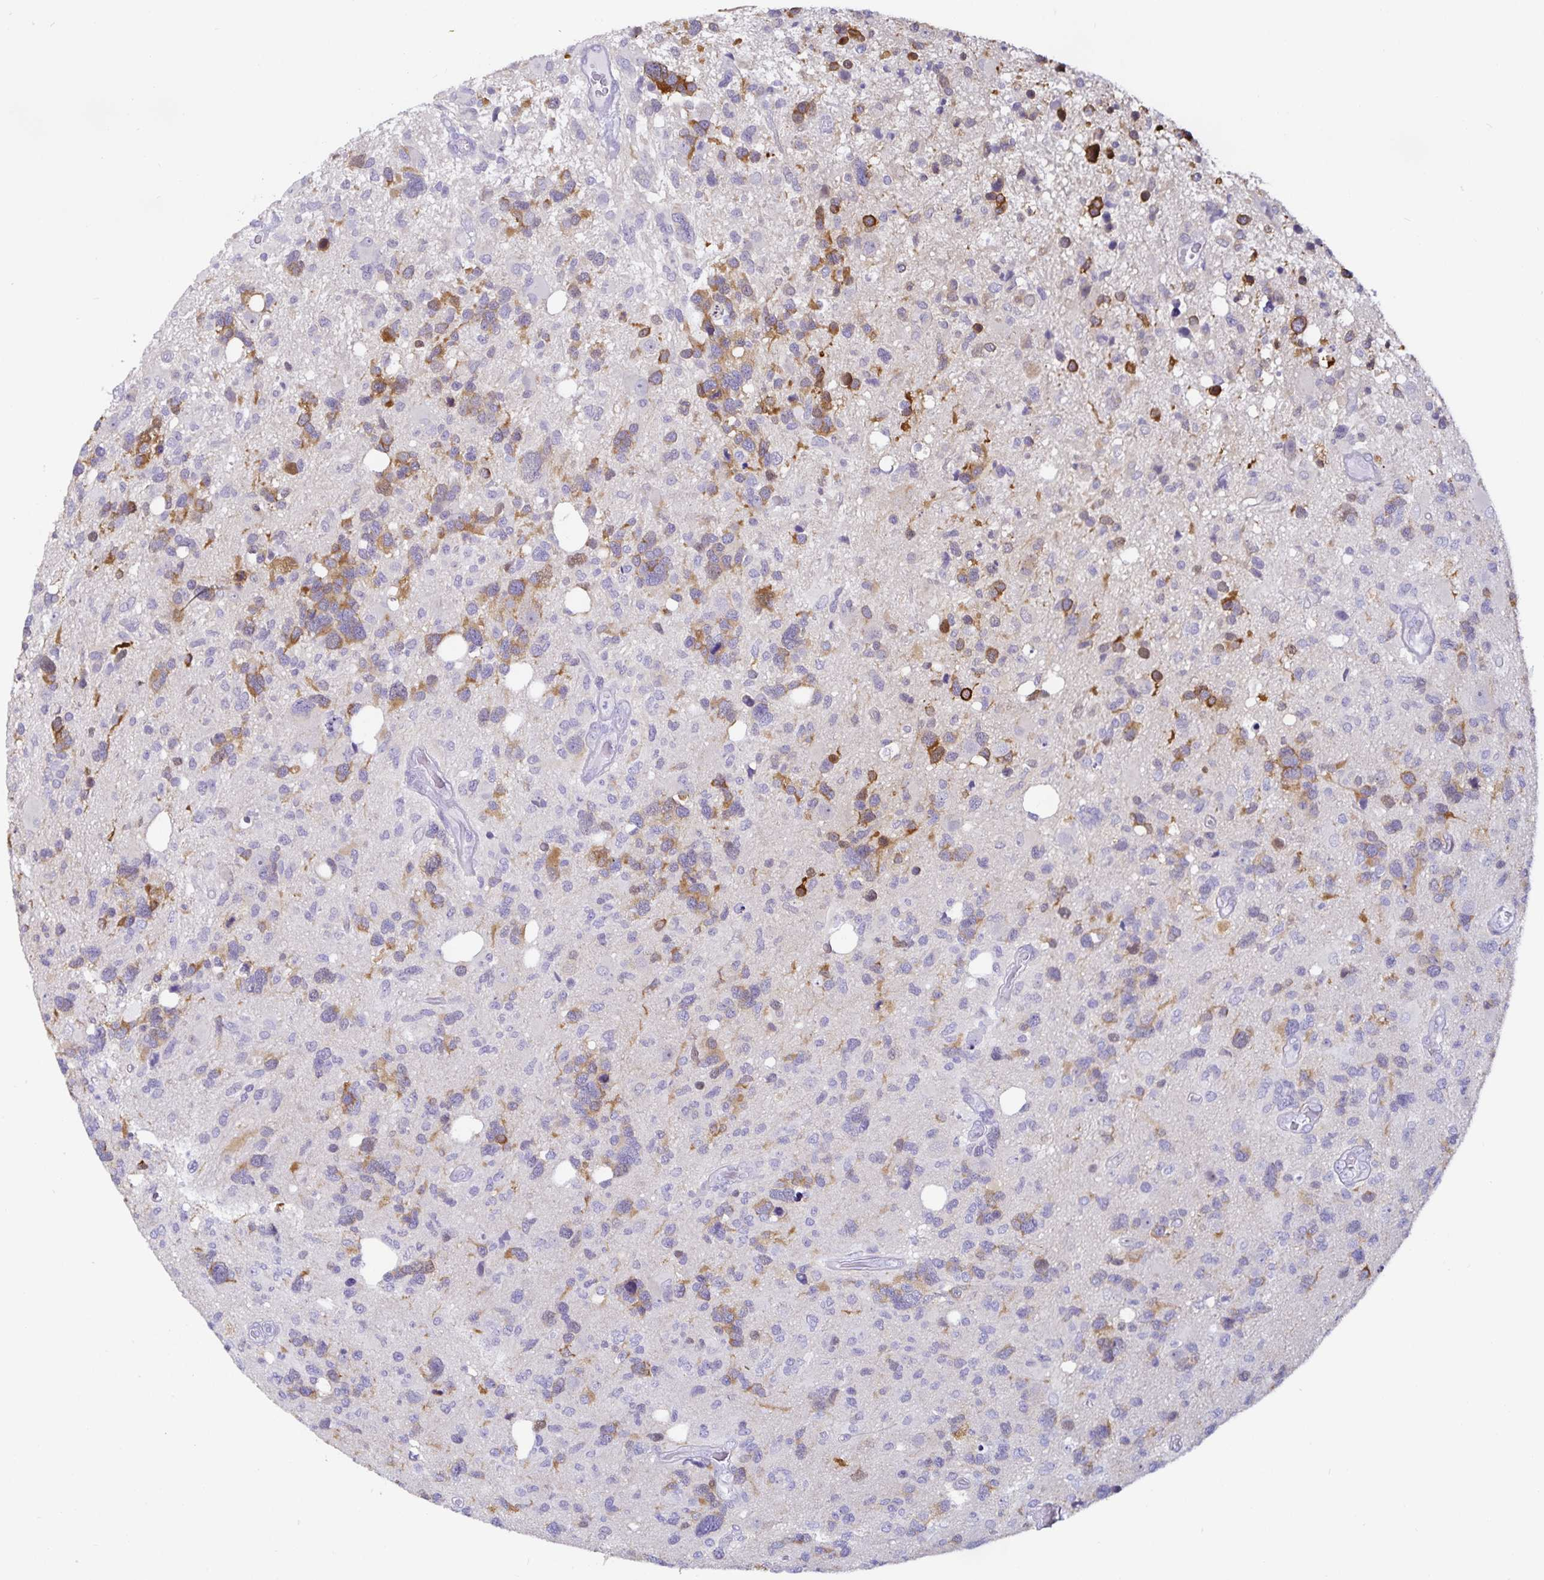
{"staining": {"intensity": "moderate", "quantity": "<25%", "location": "cytoplasmic/membranous"}, "tissue": "glioma", "cell_type": "Tumor cells", "image_type": "cancer", "snomed": [{"axis": "morphology", "description": "Glioma, malignant, High grade"}, {"axis": "topography", "description": "Brain"}], "caption": "Immunohistochemistry (IHC) micrograph of malignant glioma (high-grade) stained for a protein (brown), which displays low levels of moderate cytoplasmic/membranous positivity in approximately <25% of tumor cells.", "gene": "MON2", "patient": {"sex": "male", "age": 49}}